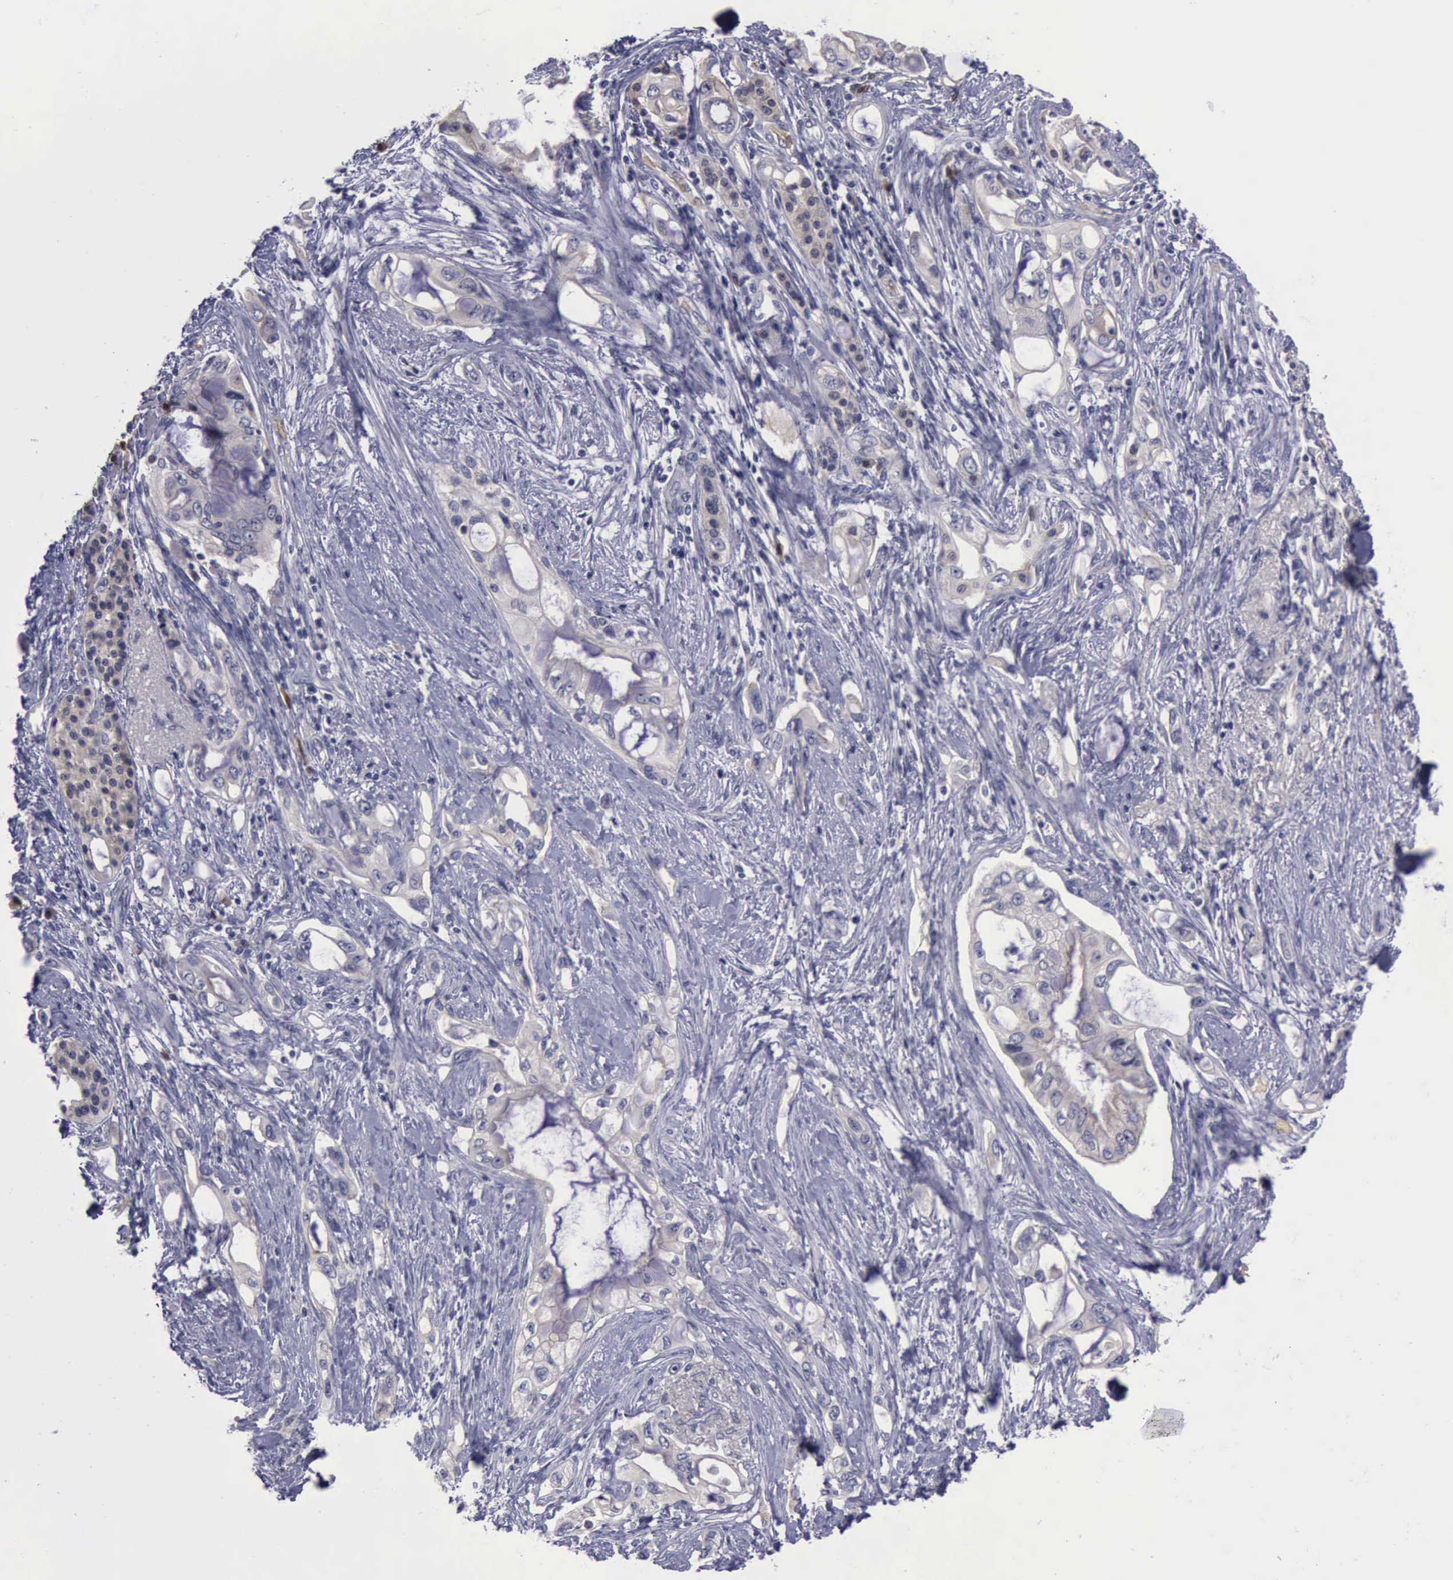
{"staining": {"intensity": "negative", "quantity": "none", "location": "none"}, "tissue": "pancreatic cancer", "cell_type": "Tumor cells", "image_type": "cancer", "snomed": [{"axis": "morphology", "description": "Adenocarcinoma, NOS"}, {"axis": "topography", "description": "Pancreas"}], "caption": "This is an IHC image of human pancreatic cancer (adenocarcinoma). There is no staining in tumor cells.", "gene": "CEP128", "patient": {"sex": "female", "age": 70}}